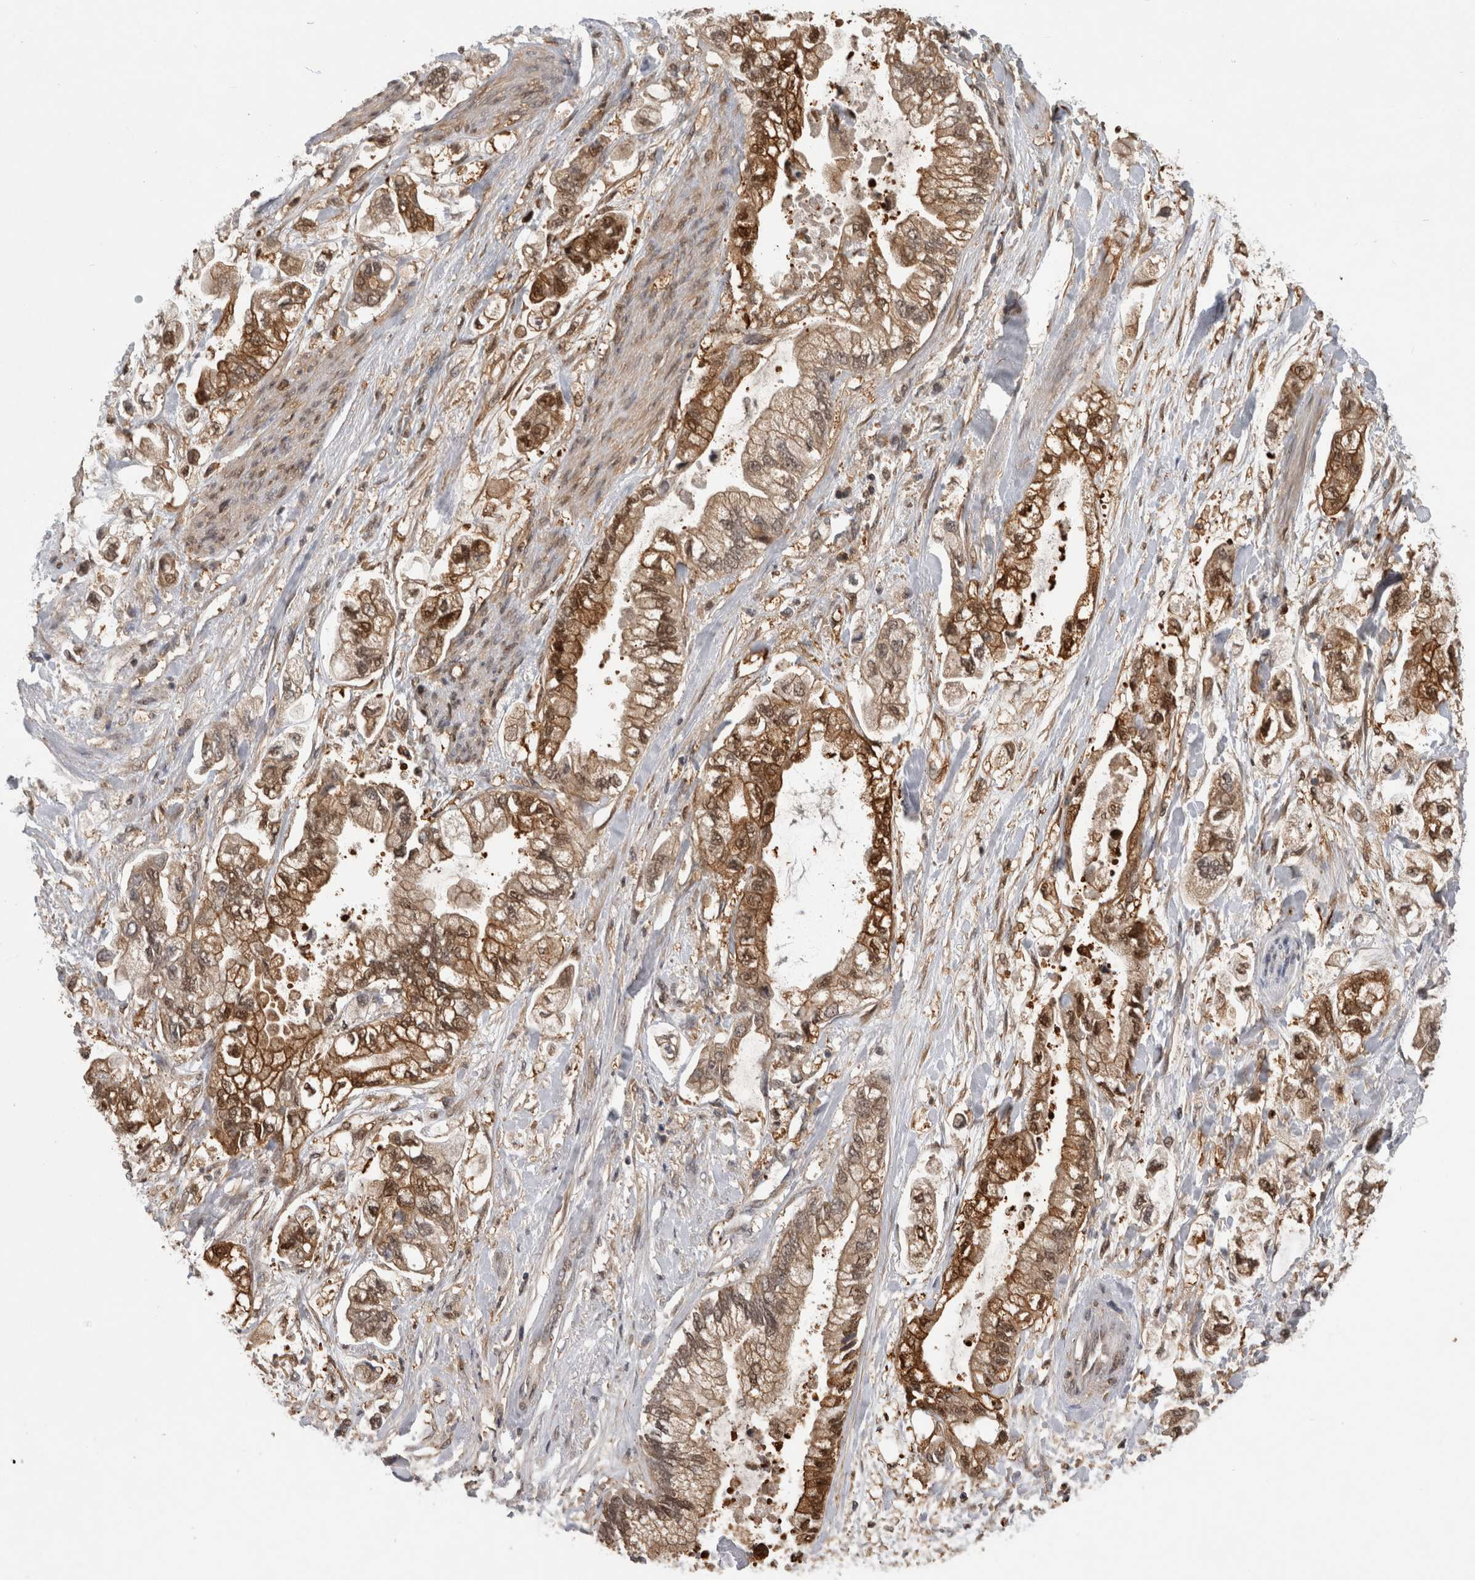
{"staining": {"intensity": "moderate", "quantity": ">75%", "location": "cytoplasmic/membranous,nuclear"}, "tissue": "stomach cancer", "cell_type": "Tumor cells", "image_type": "cancer", "snomed": [{"axis": "morphology", "description": "Normal tissue, NOS"}, {"axis": "morphology", "description": "Adenocarcinoma, NOS"}, {"axis": "topography", "description": "Stomach"}], "caption": "An IHC micrograph of tumor tissue is shown. Protein staining in brown labels moderate cytoplasmic/membranous and nuclear positivity in adenocarcinoma (stomach) within tumor cells. Nuclei are stained in blue.", "gene": "ASTN2", "patient": {"sex": "male", "age": 62}}